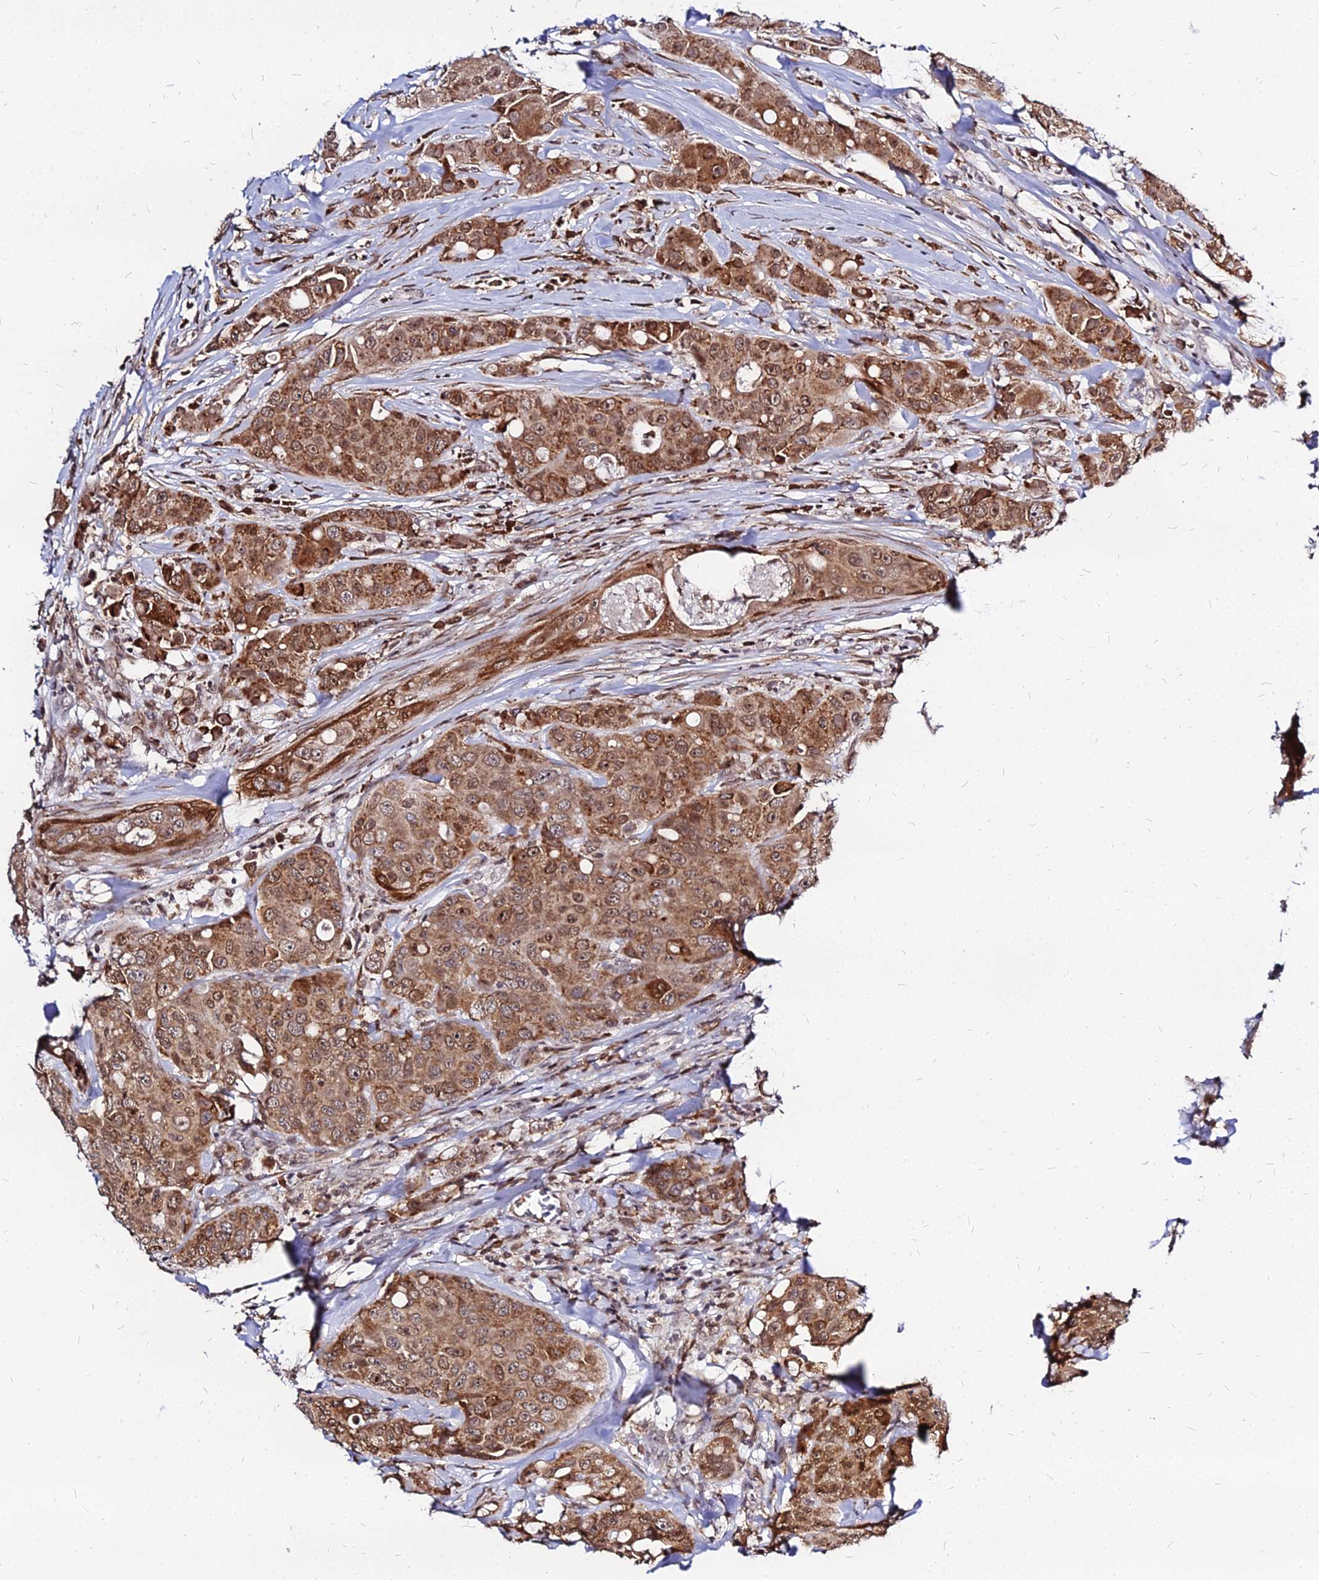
{"staining": {"intensity": "strong", "quantity": ">75%", "location": "cytoplasmic/membranous,nuclear"}, "tissue": "breast cancer", "cell_type": "Tumor cells", "image_type": "cancer", "snomed": [{"axis": "morphology", "description": "Duct carcinoma"}, {"axis": "topography", "description": "Breast"}], "caption": "Breast infiltrating ductal carcinoma stained for a protein demonstrates strong cytoplasmic/membranous and nuclear positivity in tumor cells. Using DAB (3,3'-diaminobenzidine) (brown) and hematoxylin (blue) stains, captured at high magnification using brightfield microscopy.", "gene": "RNF121", "patient": {"sex": "female", "age": 43}}